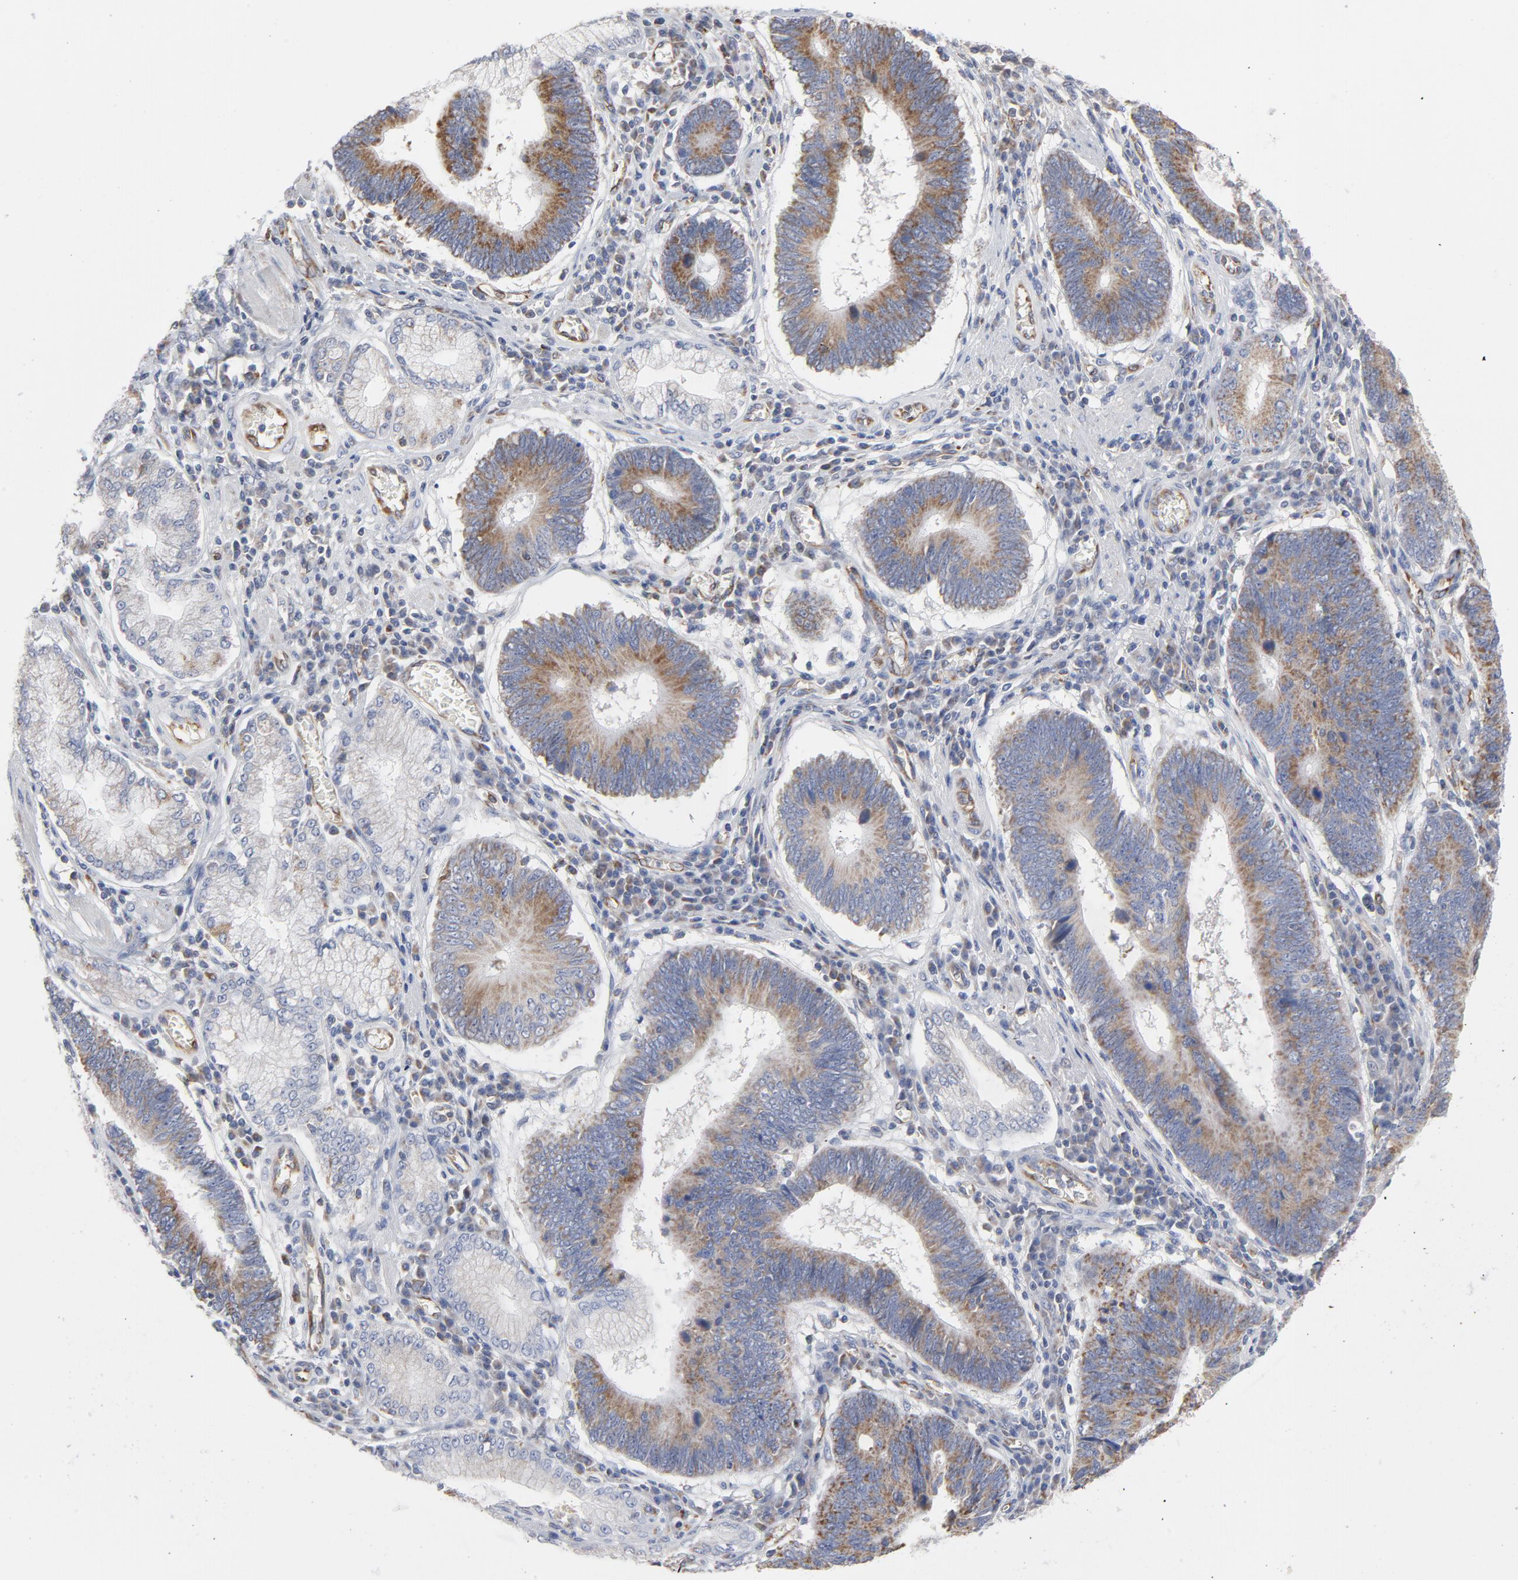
{"staining": {"intensity": "moderate", "quantity": ">75%", "location": "cytoplasmic/membranous"}, "tissue": "stomach cancer", "cell_type": "Tumor cells", "image_type": "cancer", "snomed": [{"axis": "morphology", "description": "Adenocarcinoma, NOS"}, {"axis": "topography", "description": "Stomach"}], "caption": "An image of stomach cancer stained for a protein exhibits moderate cytoplasmic/membranous brown staining in tumor cells.", "gene": "OXA1L", "patient": {"sex": "male", "age": 59}}